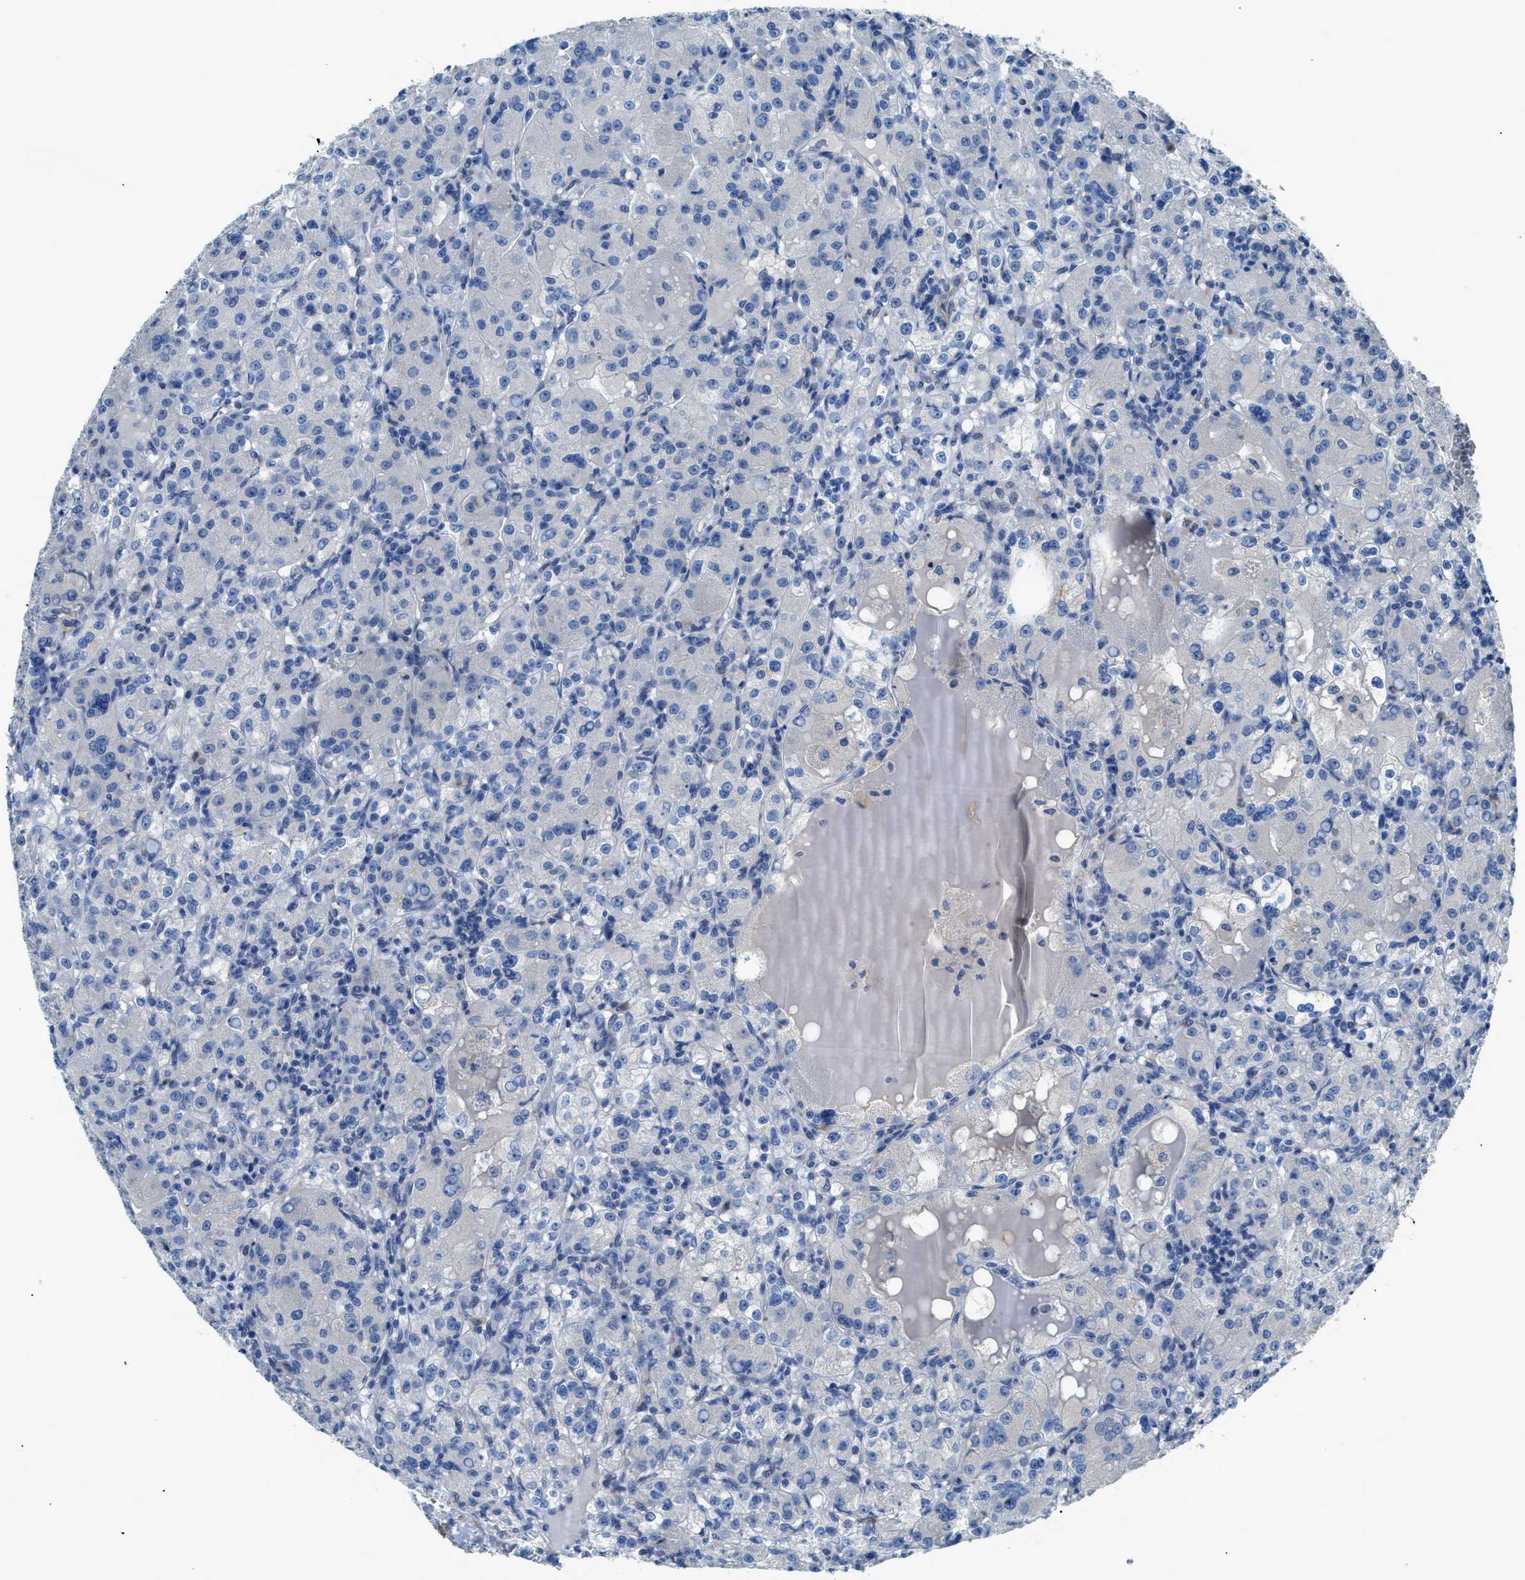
{"staining": {"intensity": "negative", "quantity": "none", "location": "none"}, "tissue": "renal cancer", "cell_type": "Tumor cells", "image_type": "cancer", "snomed": [{"axis": "morphology", "description": "Normal tissue, NOS"}, {"axis": "morphology", "description": "Adenocarcinoma, NOS"}, {"axis": "topography", "description": "Kidney"}], "caption": "Tumor cells are negative for protein expression in human renal adenocarcinoma.", "gene": "ITPR1", "patient": {"sex": "male", "age": 61}}